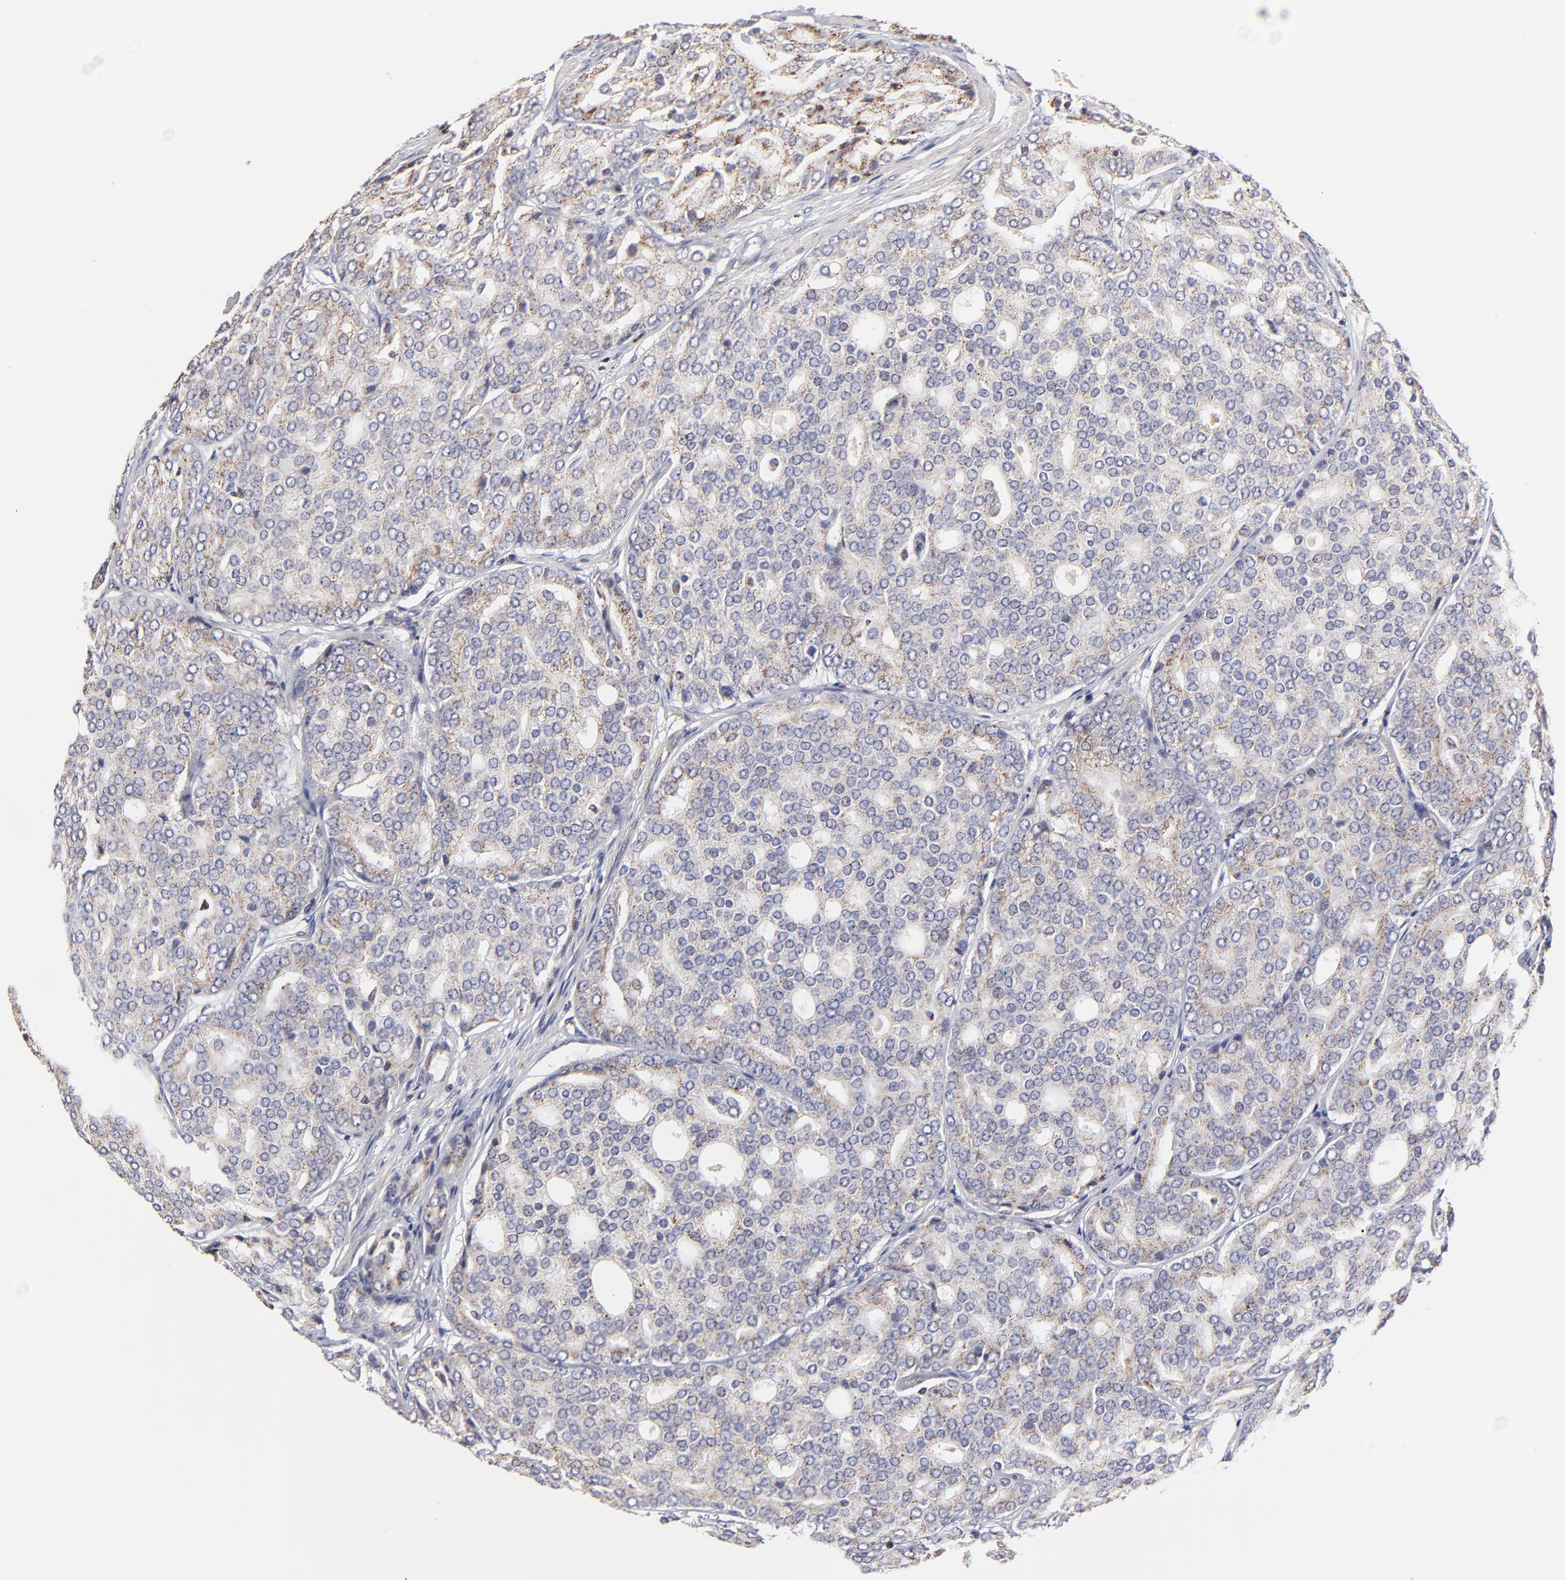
{"staining": {"intensity": "weak", "quantity": "<25%", "location": "cytoplasmic/membranous"}, "tissue": "prostate cancer", "cell_type": "Tumor cells", "image_type": "cancer", "snomed": [{"axis": "morphology", "description": "Adenocarcinoma, High grade"}, {"axis": "topography", "description": "Prostate"}], "caption": "High power microscopy histopathology image of an IHC micrograph of adenocarcinoma (high-grade) (prostate), revealing no significant staining in tumor cells. (Stains: DAB (3,3'-diaminobenzidine) IHC with hematoxylin counter stain, Microscopy: brightfield microscopy at high magnification).", "gene": "MAP2K7", "patient": {"sex": "male", "age": 64}}